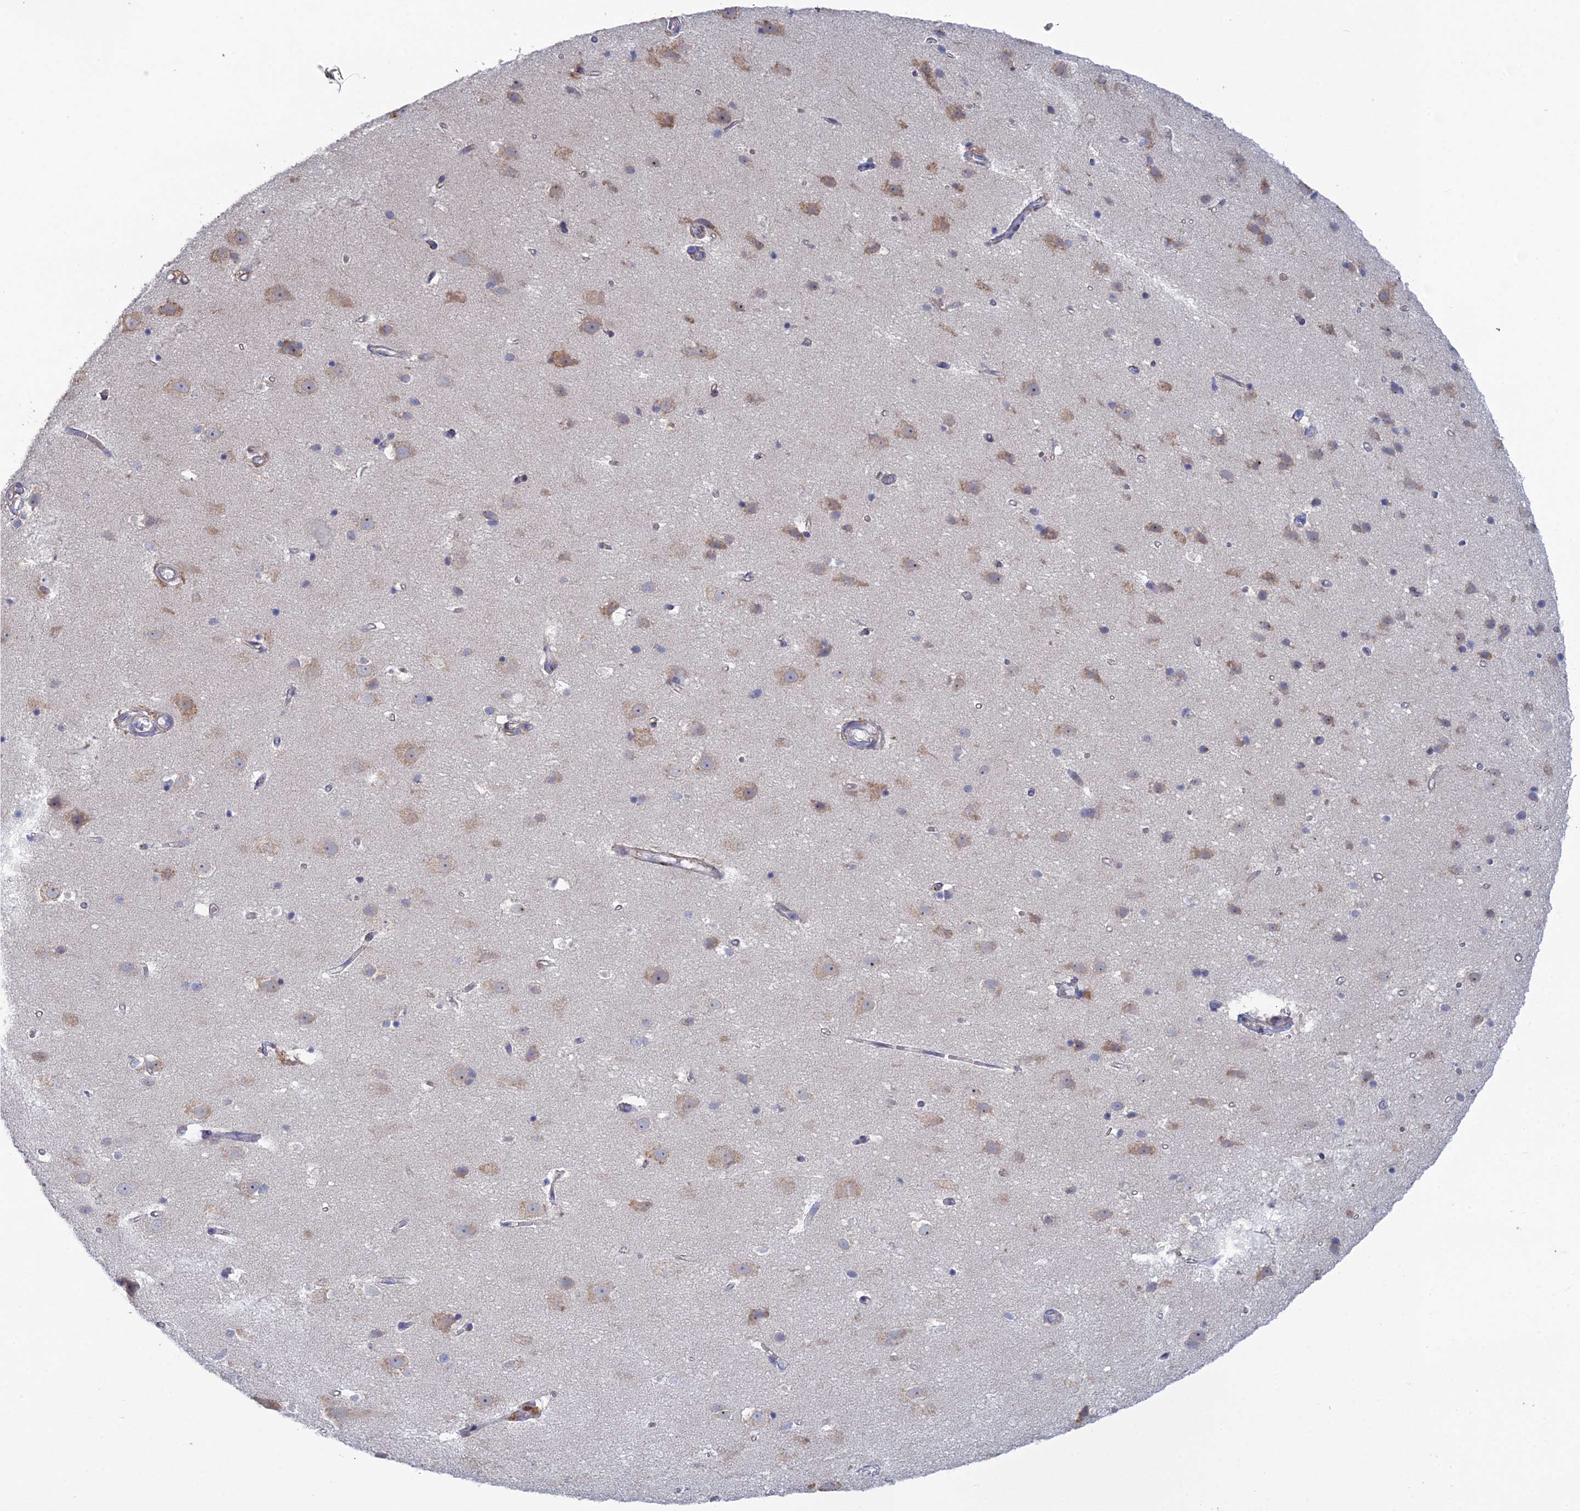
{"staining": {"intensity": "negative", "quantity": "none", "location": "none"}, "tissue": "cerebral cortex", "cell_type": "Endothelial cells", "image_type": "normal", "snomed": [{"axis": "morphology", "description": "Normal tissue, NOS"}, {"axis": "topography", "description": "Cerebral cortex"}], "caption": "Immunohistochemistry (IHC) of benign cerebral cortex demonstrates no staining in endothelial cells.", "gene": "TRAPPC6A", "patient": {"sex": "male", "age": 54}}